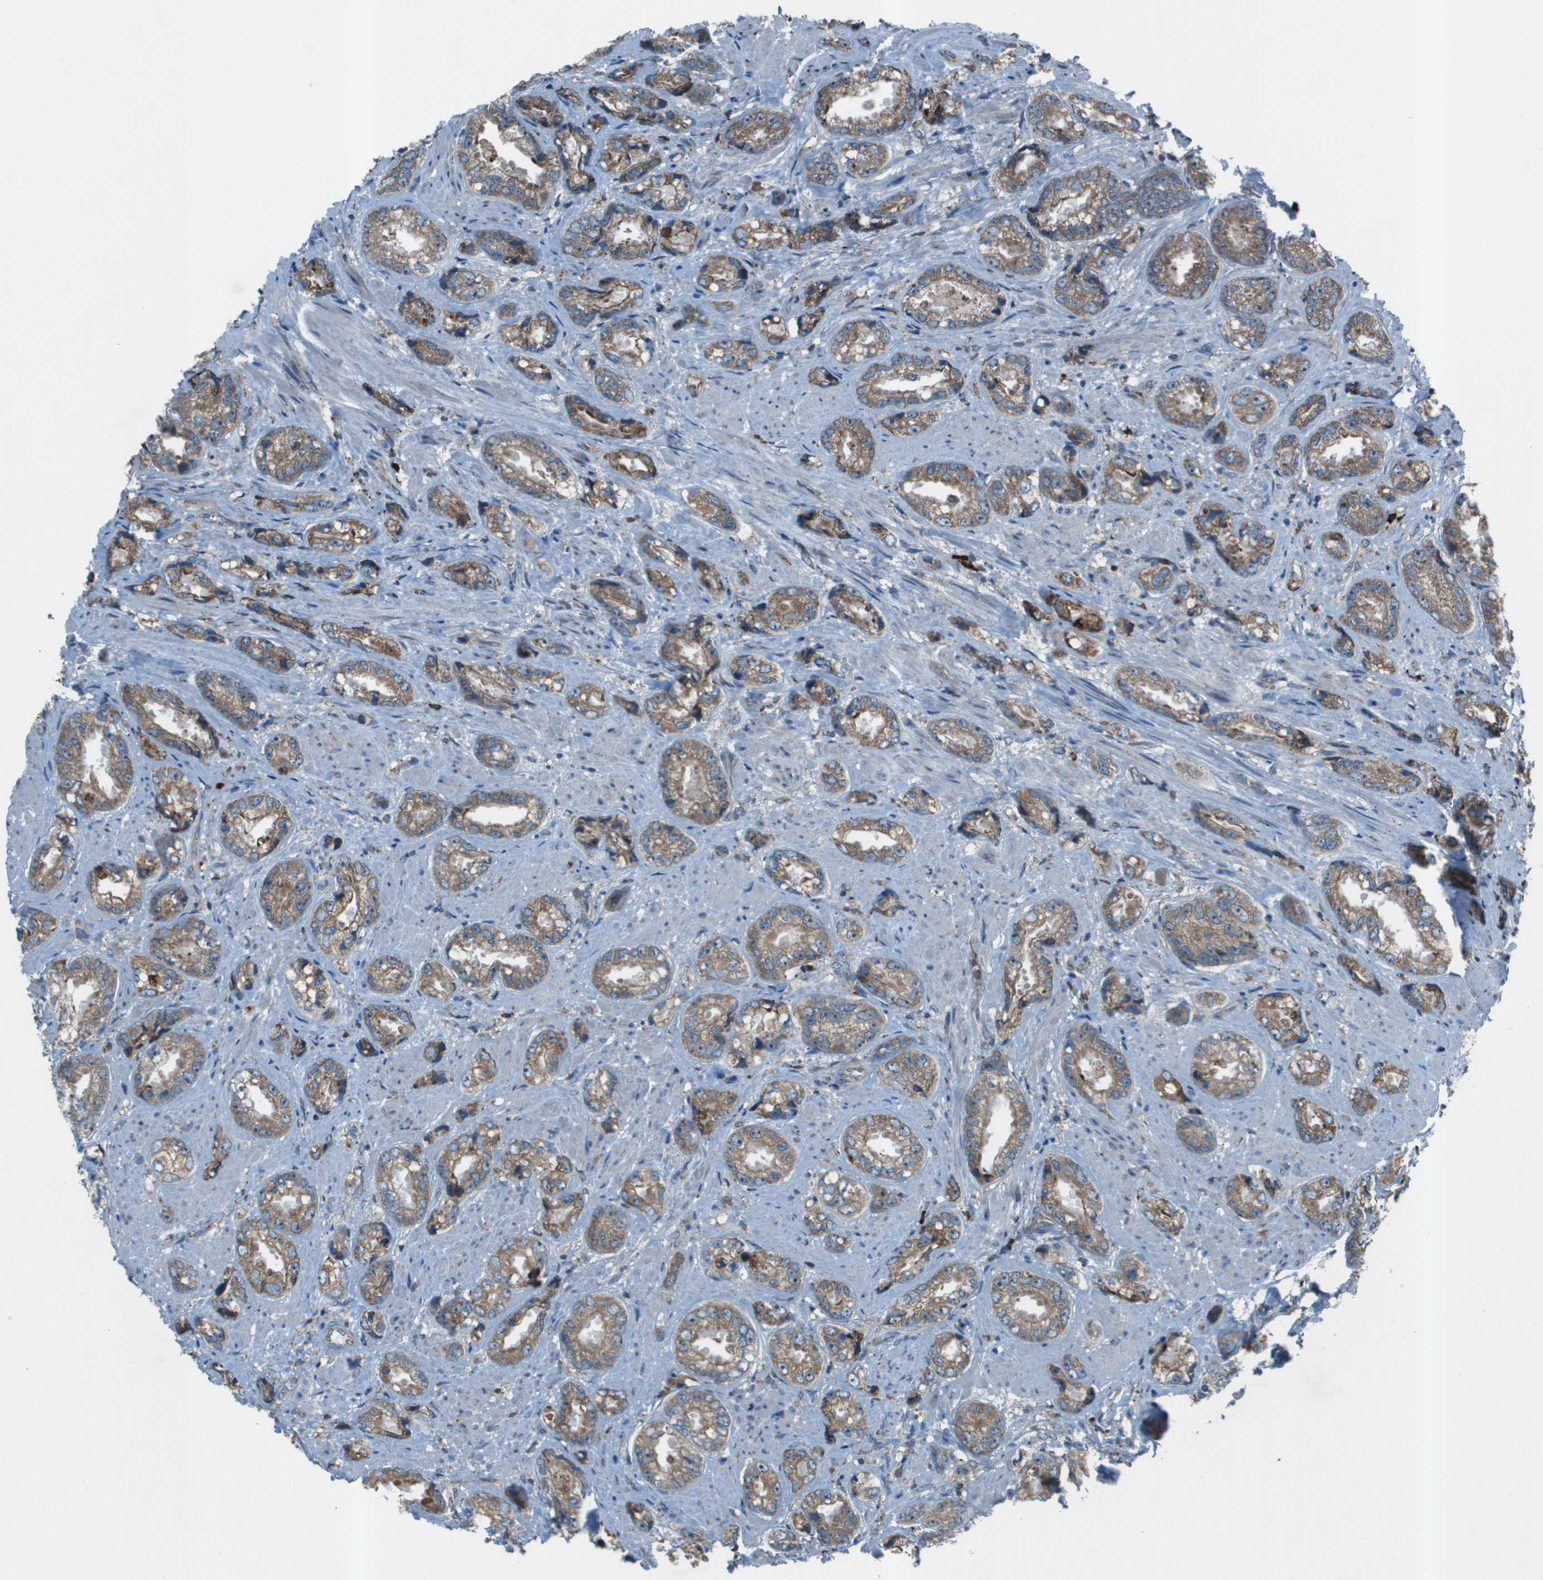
{"staining": {"intensity": "moderate", "quantity": ">75%", "location": "cytoplasmic/membranous"}, "tissue": "prostate cancer", "cell_type": "Tumor cells", "image_type": "cancer", "snomed": [{"axis": "morphology", "description": "Adenocarcinoma, High grade"}, {"axis": "topography", "description": "Prostate"}], "caption": "A medium amount of moderate cytoplasmic/membranous expression is seen in about >75% of tumor cells in prostate cancer tissue. (DAB IHC with brightfield microscopy, high magnification).", "gene": "UTS2", "patient": {"sex": "male", "age": 61}}